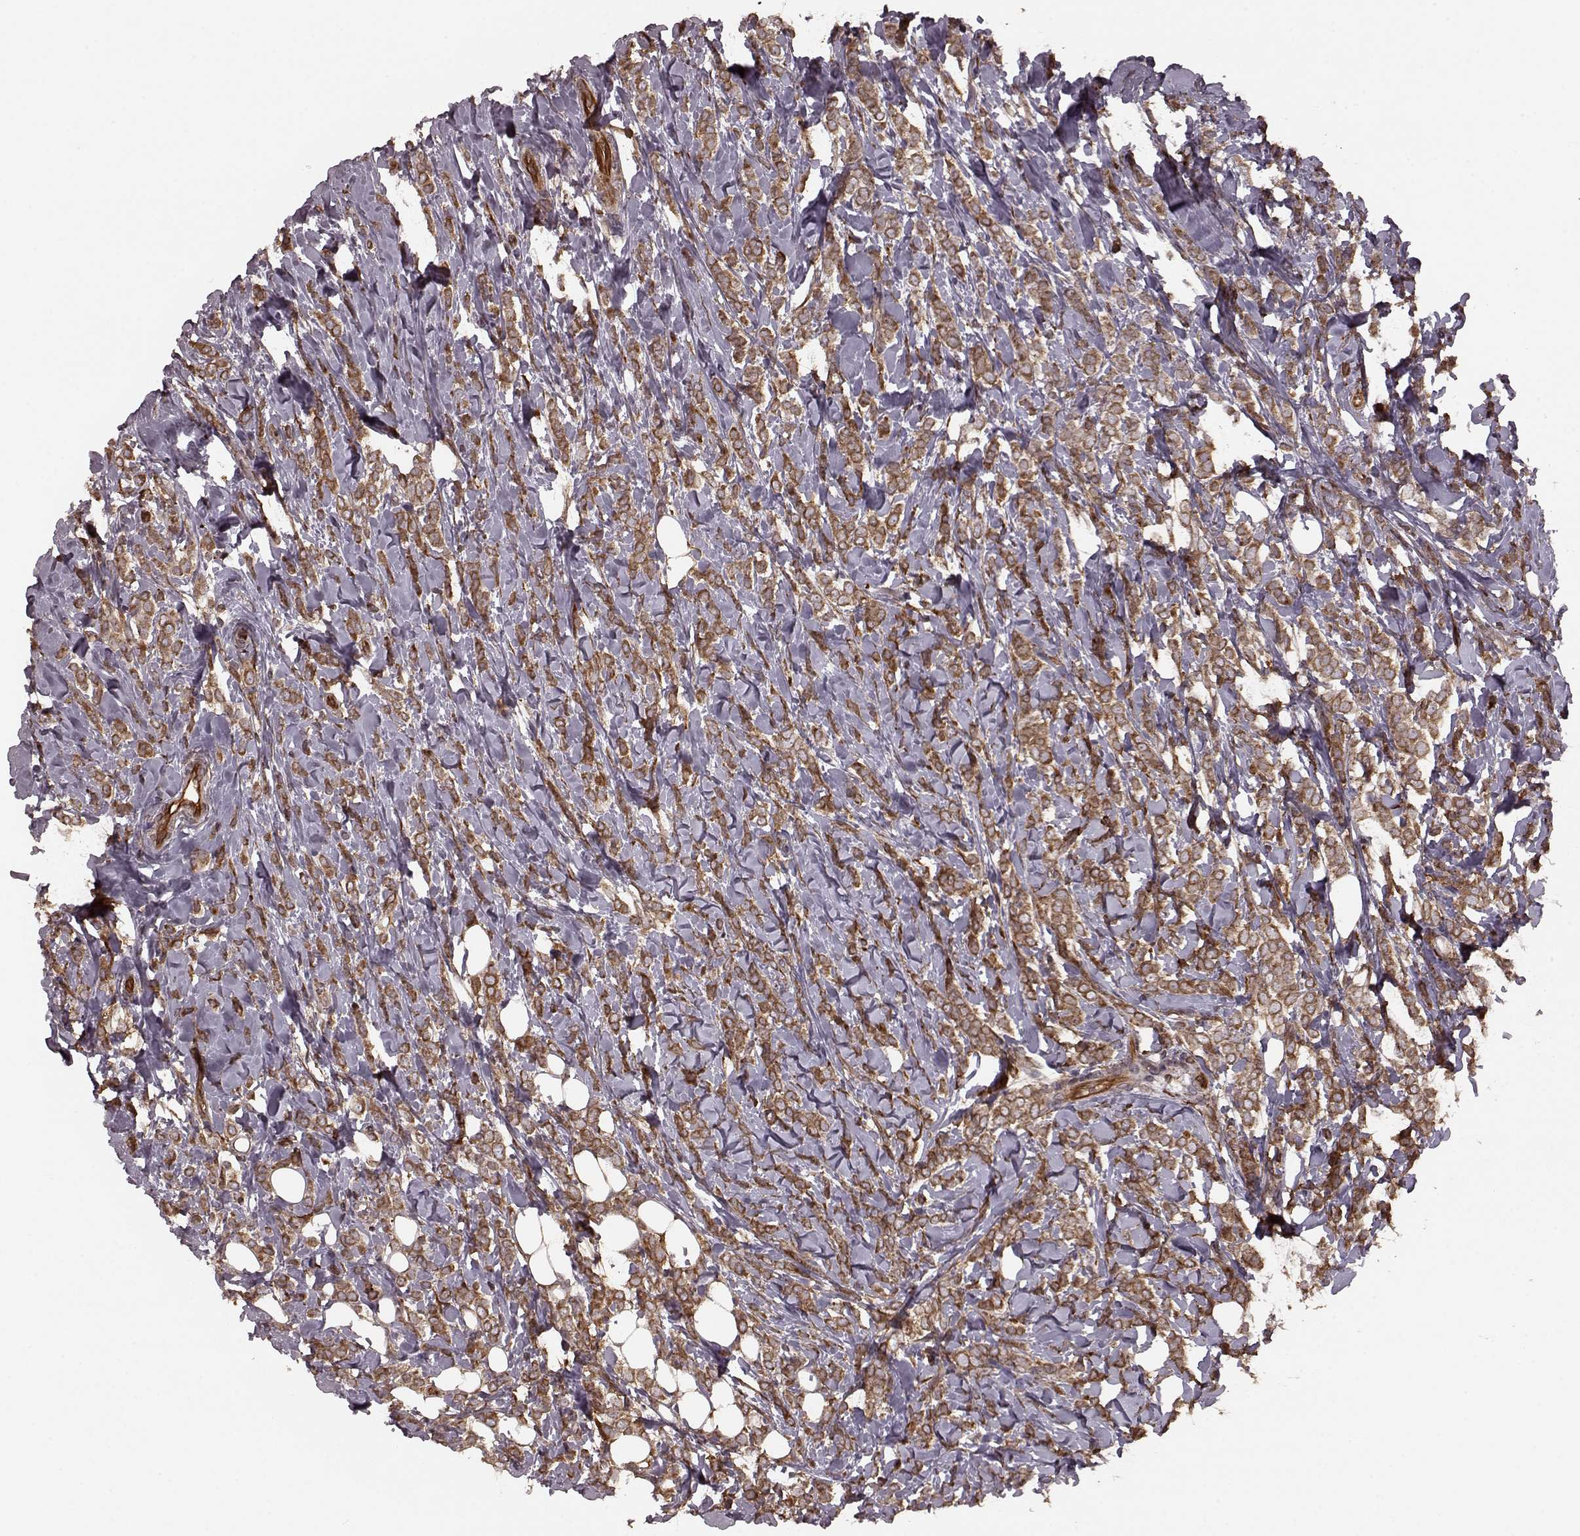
{"staining": {"intensity": "strong", "quantity": ">75%", "location": "cytoplasmic/membranous"}, "tissue": "breast cancer", "cell_type": "Tumor cells", "image_type": "cancer", "snomed": [{"axis": "morphology", "description": "Lobular carcinoma"}, {"axis": "topography", "description": "Breast"}], "caption": "Immunohistochemistry image of breast cancer stained for a protein (brown), which exhibits high levels of strong cytoplasmic/membranous expression in about >75% of tumor cells.", "gene": "AGPAT1", "patient": {"sex": "female", "age": 49}}